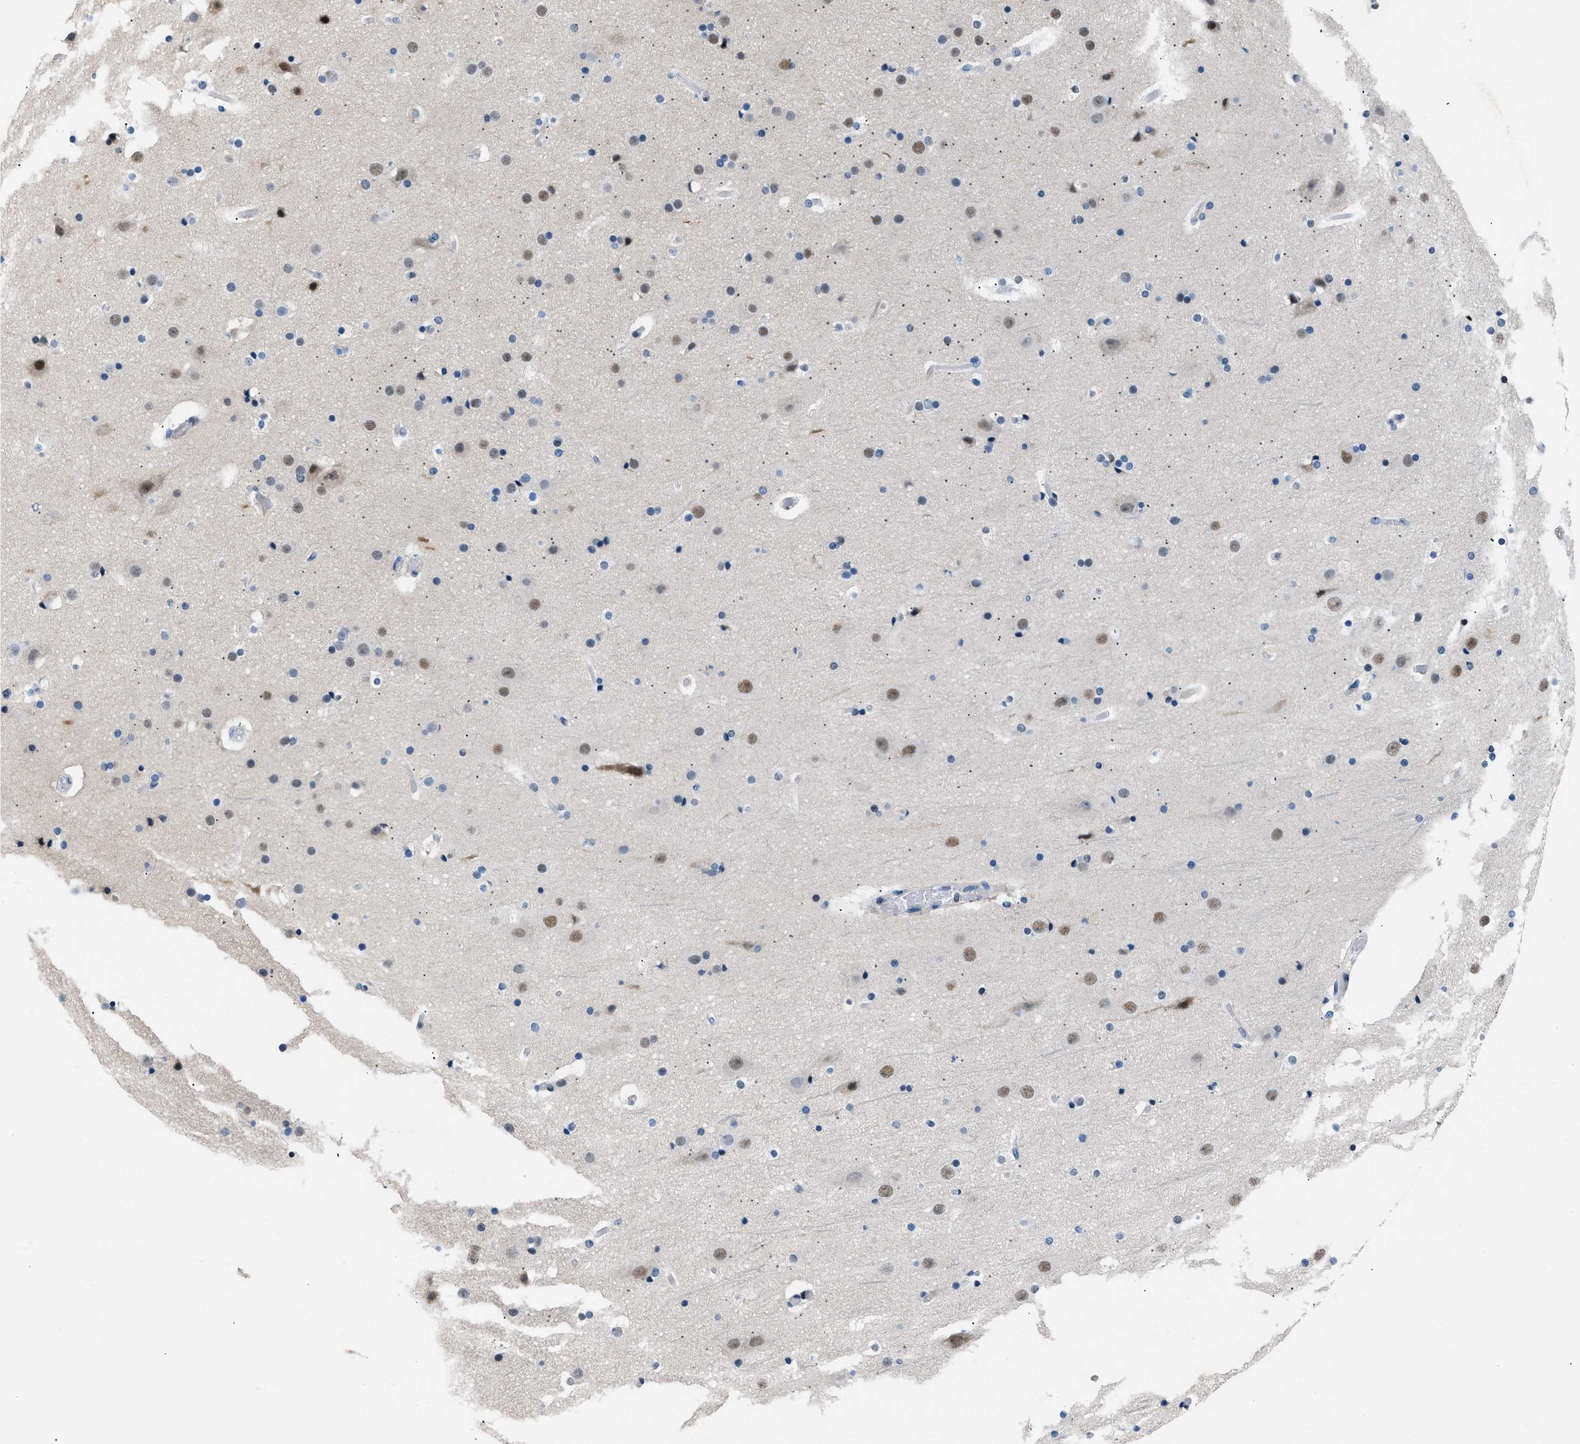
{"staining": {"intensity": "negative", "quantity": "none", "location": "none"}, "tissue": "cerebral cortex", "cell_type": "Endothelial cells", "image_type": "normal", "snomed": [{"axis": "morphology", "description": "Normal tissue, NOS"}, {"axis": "topography", "description": "Cerebral cortex"}], "caption": "Endothelial cells show no significant positivity in benign cerebral cortex. (Immunohistochemistry, brightfield microscopy, high magnification).", "gene": "KCNC3", "patient": {"sex": "male", "age": 57}}